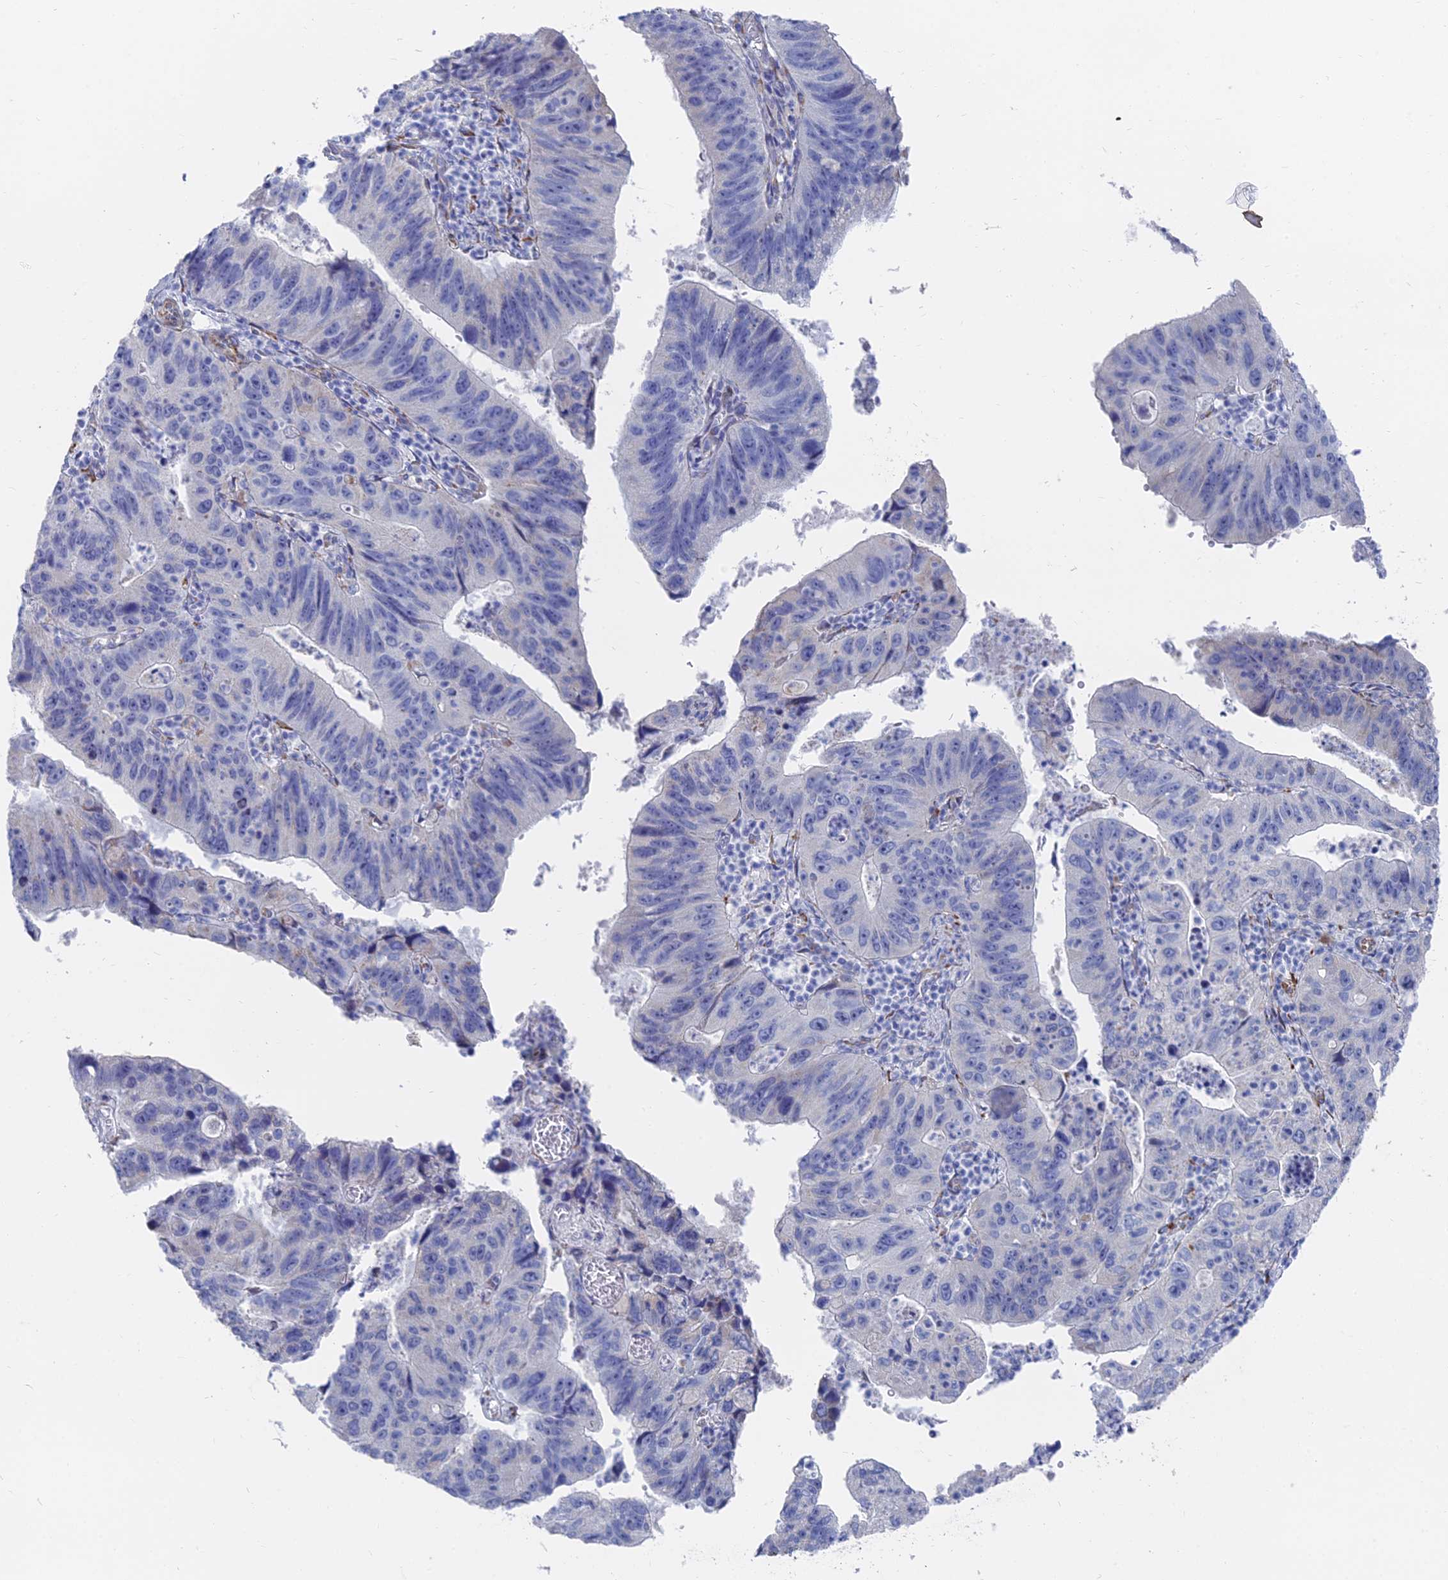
{"staining": {"intensity": "negative", "quantity": "none", "location": "none"}, "tissue": "stomach cancer", "cell_type": "Tumor cells", "image_type": "cancer", "snomed": [{"axis": "morphology", "description": "Adenocarcinoma, NOS"}, {"axis": "topography", "description": "Stomach"}], "caption": "Tumor cells show no significant staining in adenocarcinoma (stomach).", "gene": "TNNT3", "patient": {"sex": "male", "age": 59}}